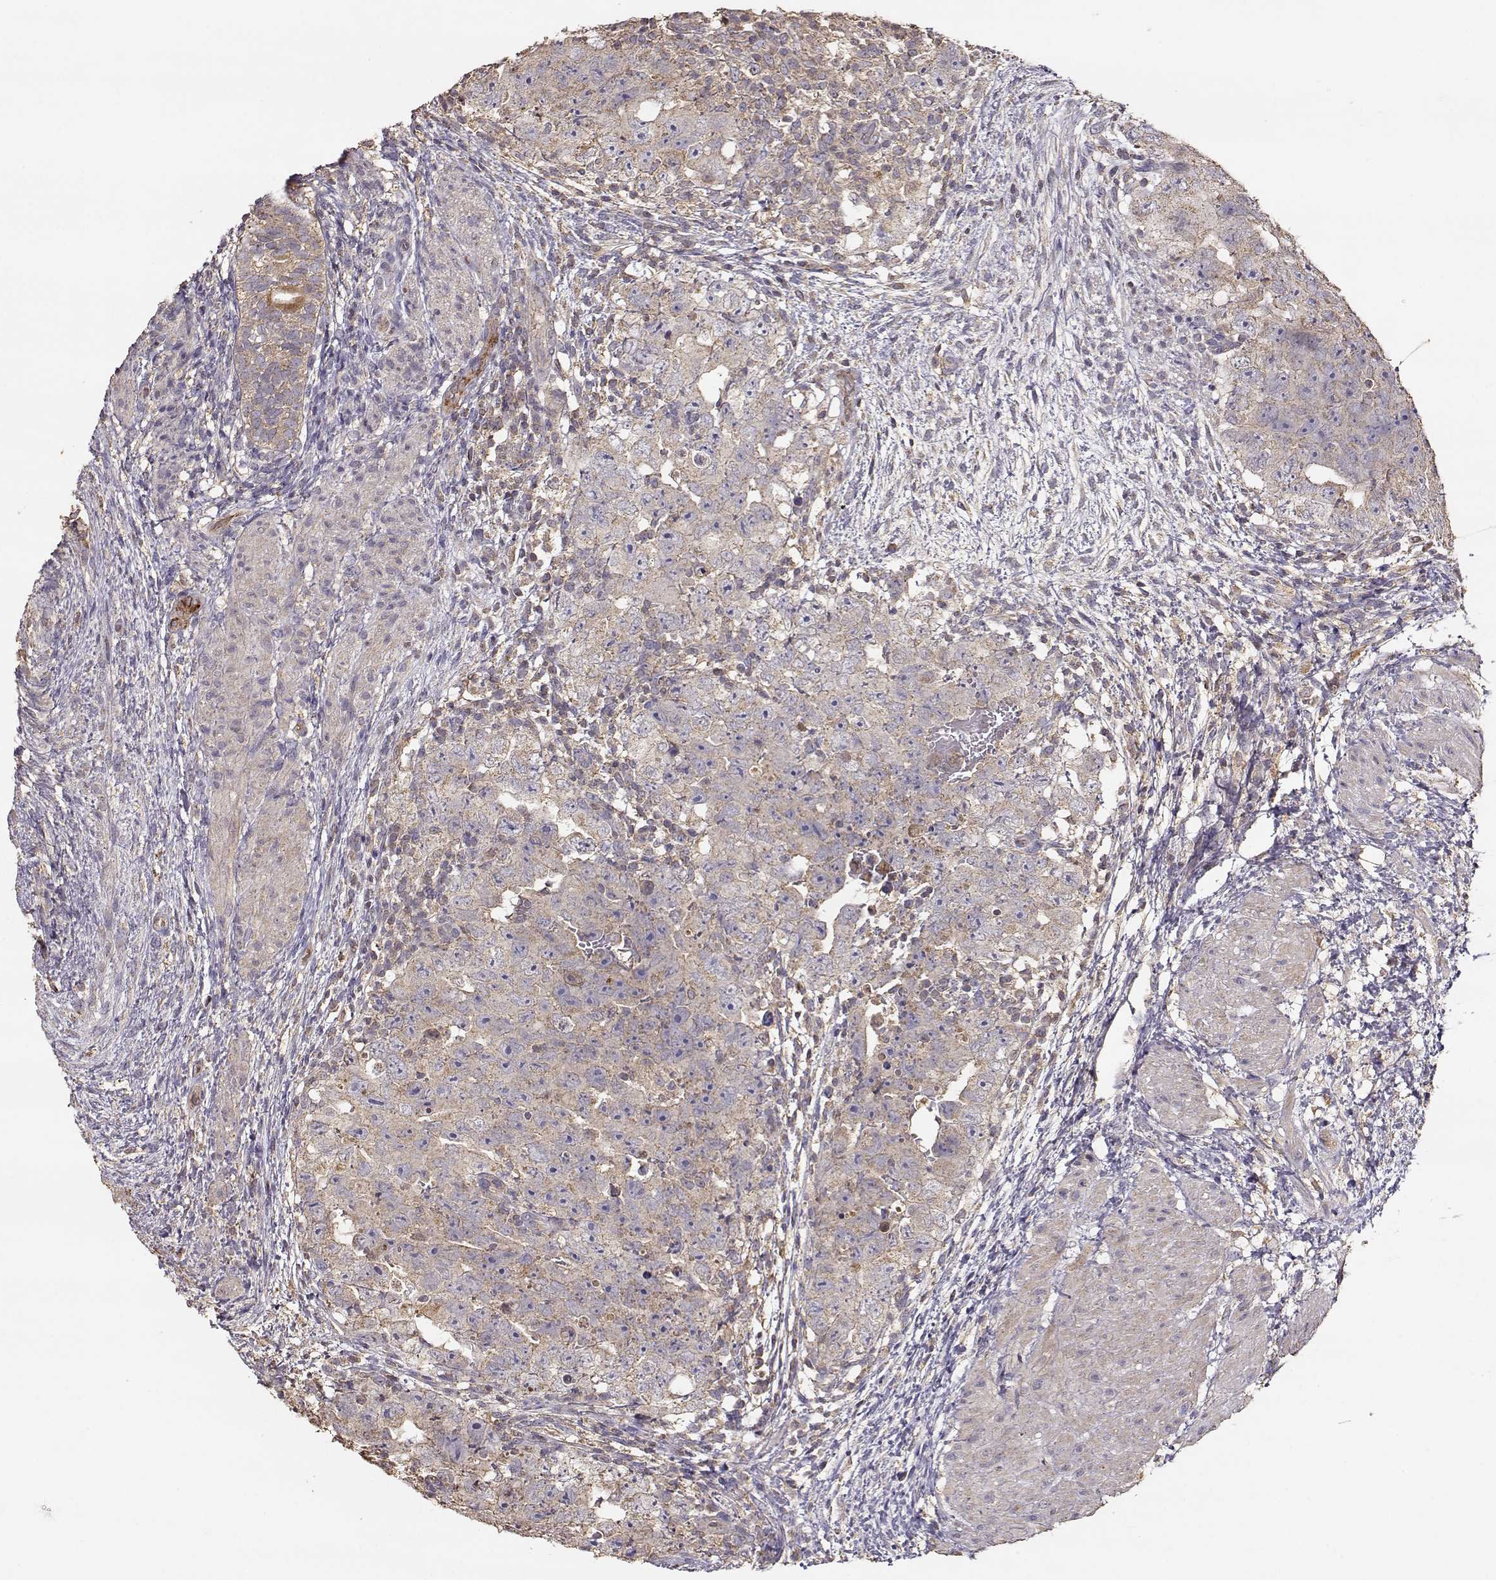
{"staining": {"intensity": "moderate", "quantity": "<25%", "location": "cytoplasmic/membranous"}, "tissue": "testis cancer", "cell_type": "Tumor cells", "image_type": "cancer", "snomed": [{"axis": "morphology", "description": "Normal tissue, NOS"}, {"axis": "morphology", "description": "Carcinoma, Embryonal, NOS"}, {"axis": "topography", "description": "Testis"}, {"axis": "topography", "description": "Epididymis"}], "caption": "The histopathology image displays a brown stain indicating the presence of a protein in the cytoplasmic/membranous of tumor cells in testis cancer (embryonal carcinoma).", "gene": "TARS3", "patient": {"sex": "male", "age": 24}}